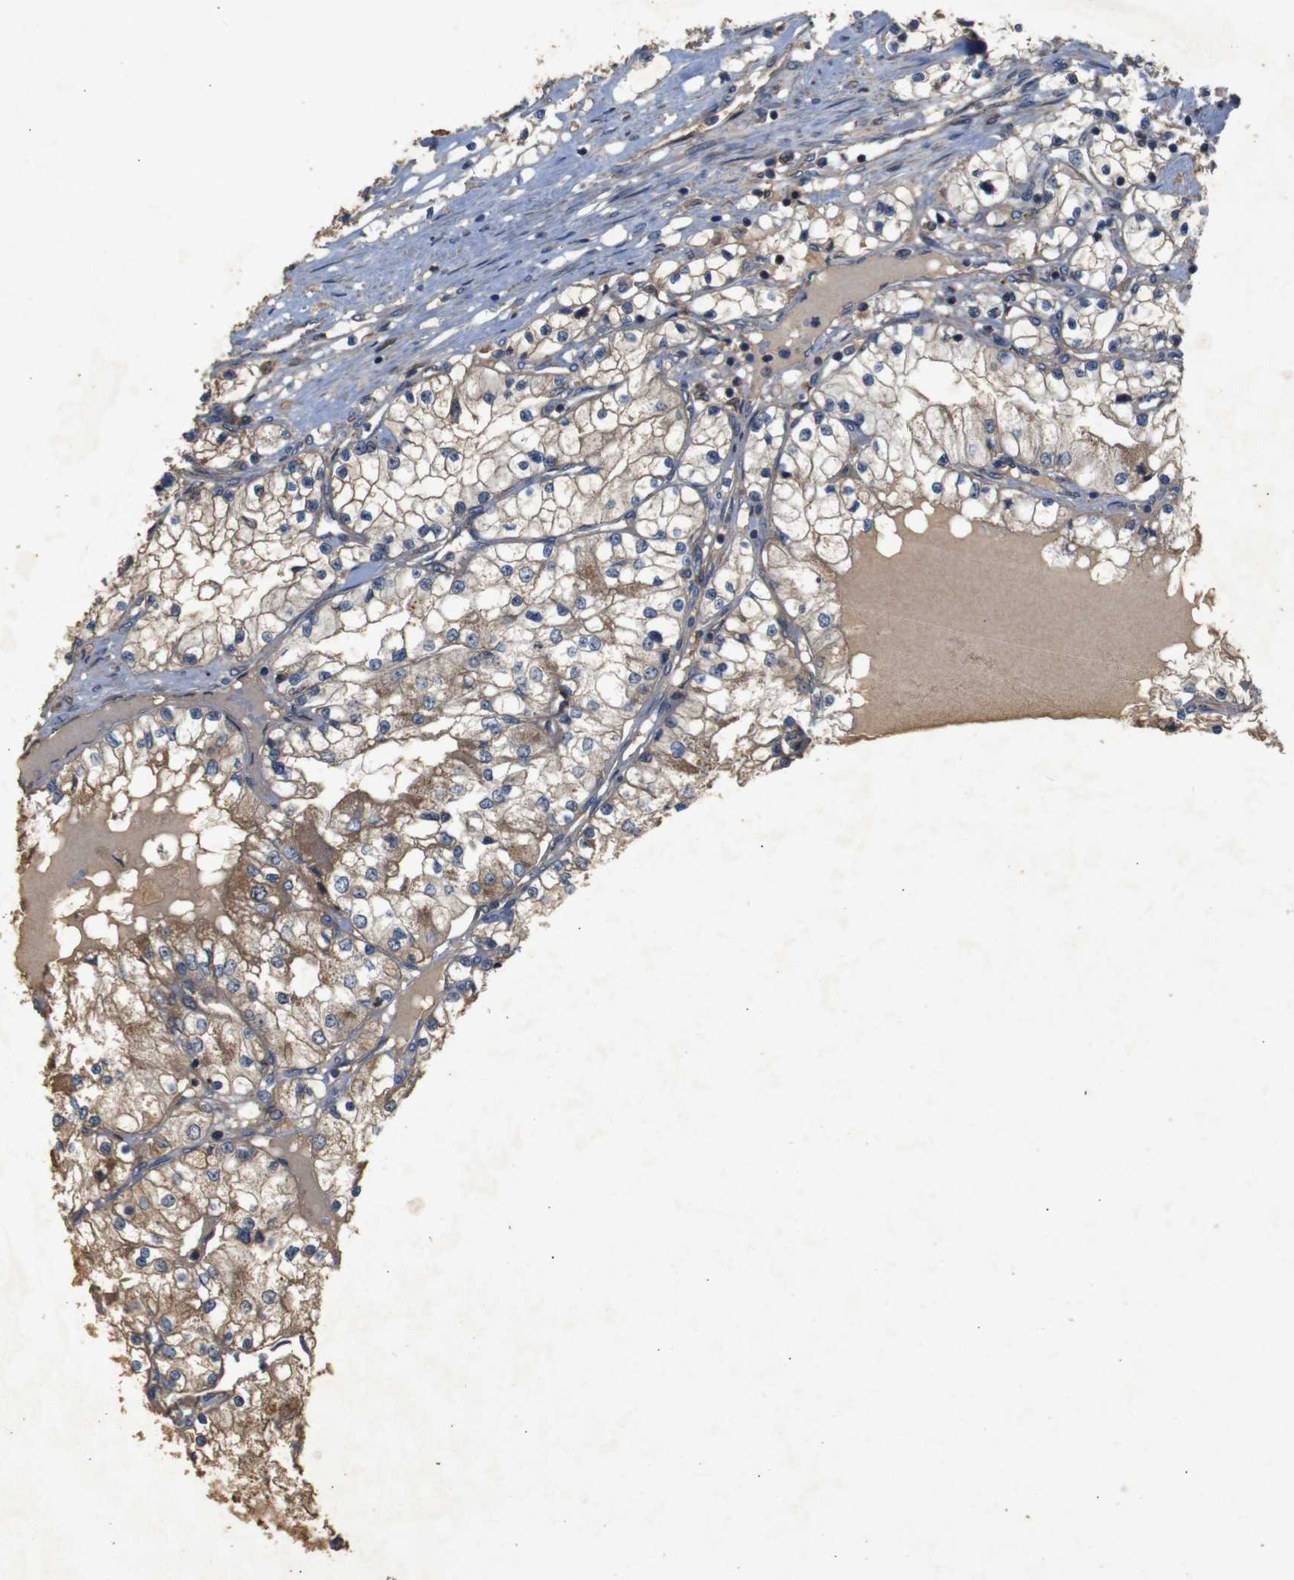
{"staining": {"intensity": "moderate", "quantity": "25%-75%", "location": "cytoplasmic/membranous"}, "tissue": "renal cancer", "cell_type": "Tumor cells", "image_type": "cancer", "snomed": [{"axis": "morphology", "description": "Adenocarcinoma, NOS"}, {"axis": "topography", "description": "Kidney"}], "caption": "Renal adenocarcinoma tissue reveals moderate cytoplasmic/membranous staining in about 25%-75% of tumor cells (Brightfield microscopy of DAB IHC at high magnification).", "gene": "PTPN1", "patient": {"sex": "male", "age": 68}}